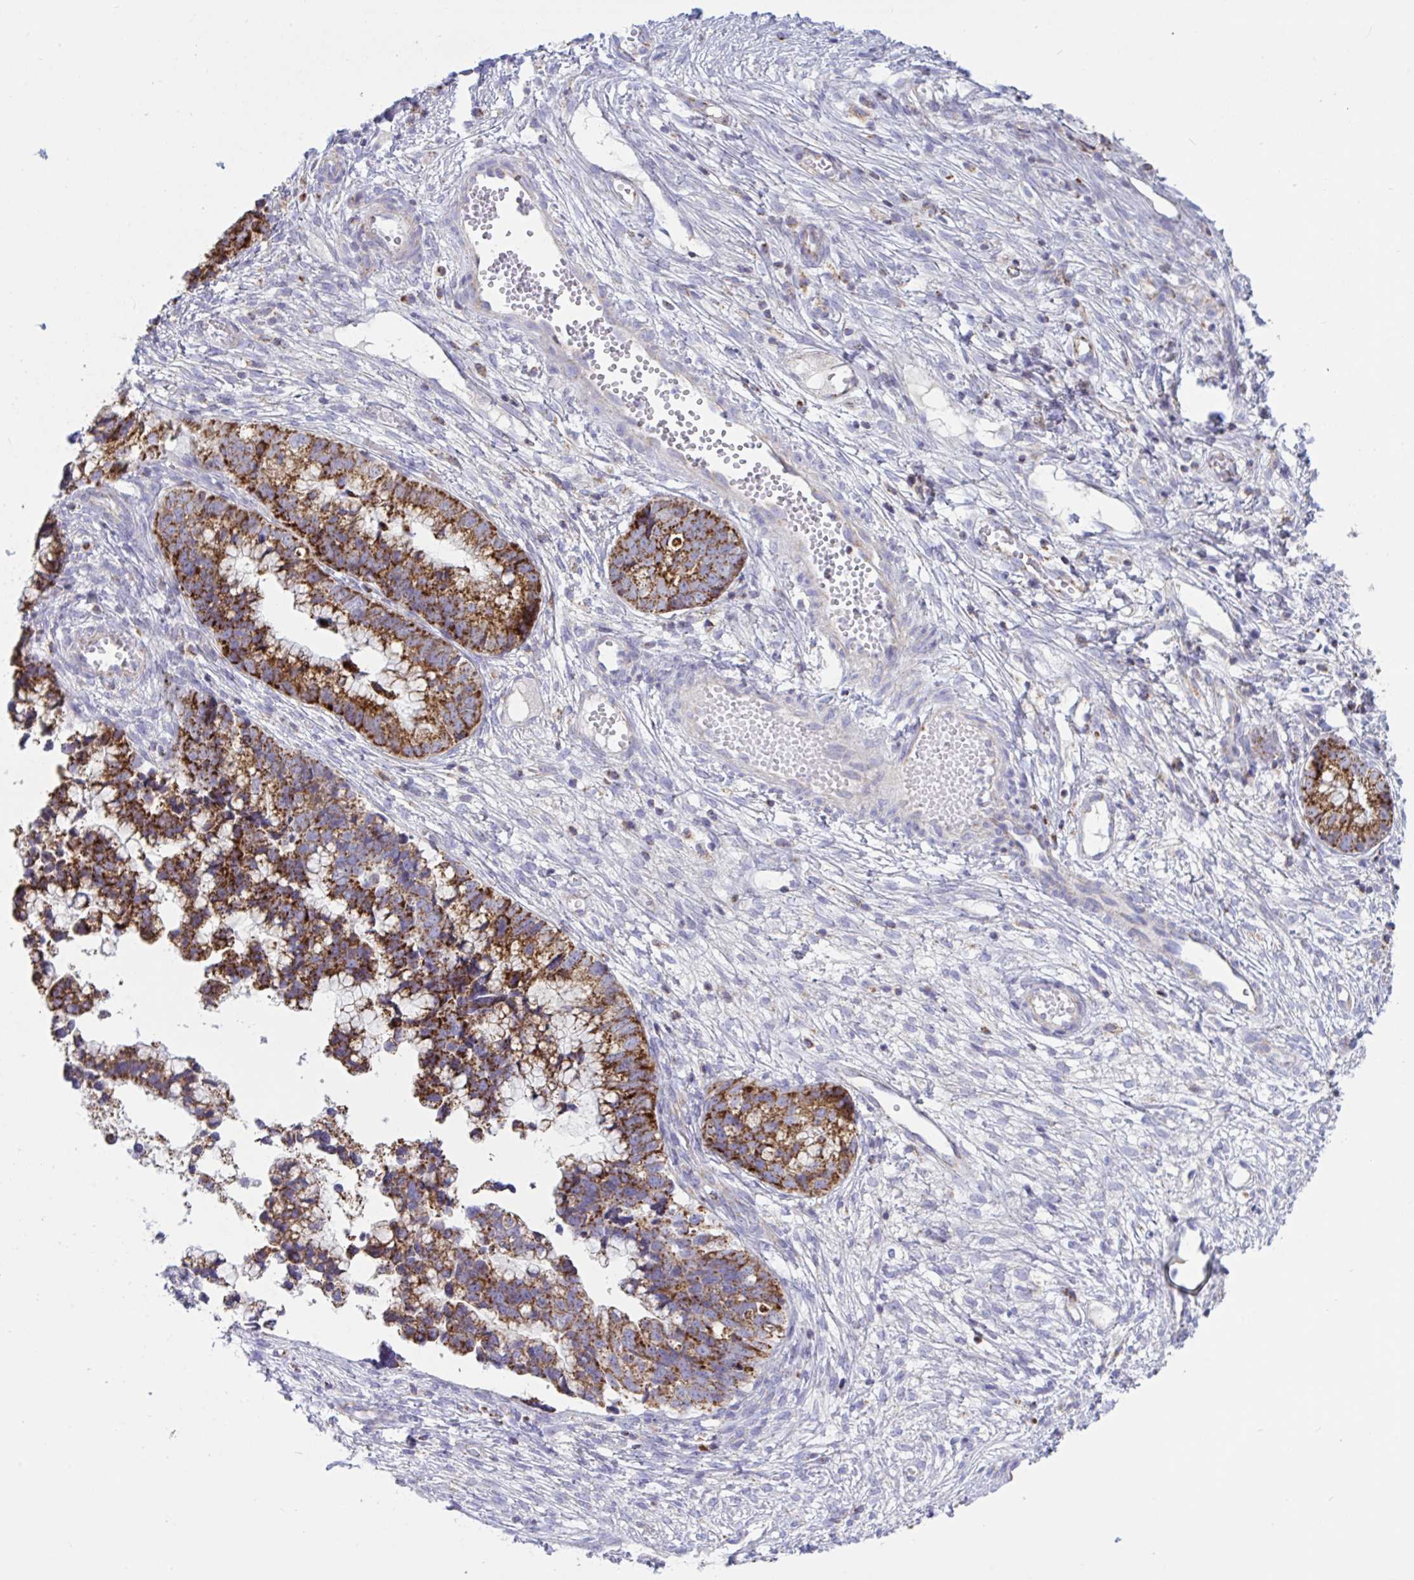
{"staining": {"intensity": "strong", "quantity": ">75%", "location": "cytoplasmic/membranous"}, "tissue": "cervical cancer", "cell_type": "Tumor cells", "image_type": "cancer", "snomed": [{"axis": "morphology", "description": "Adenocarcinoma, NOS"}, {"axis": "topography", "description": "Cervix"}], "caption": "DAB (3,3'-diaminobenzidine) immunohistochemical staining of human cervical cancer exhibits strong cytoplasmic/membranous protein staining in approximately >75% of tumor cells.", "gene": "HSPE1", "patient": {"sex": "female", "age": 44}}